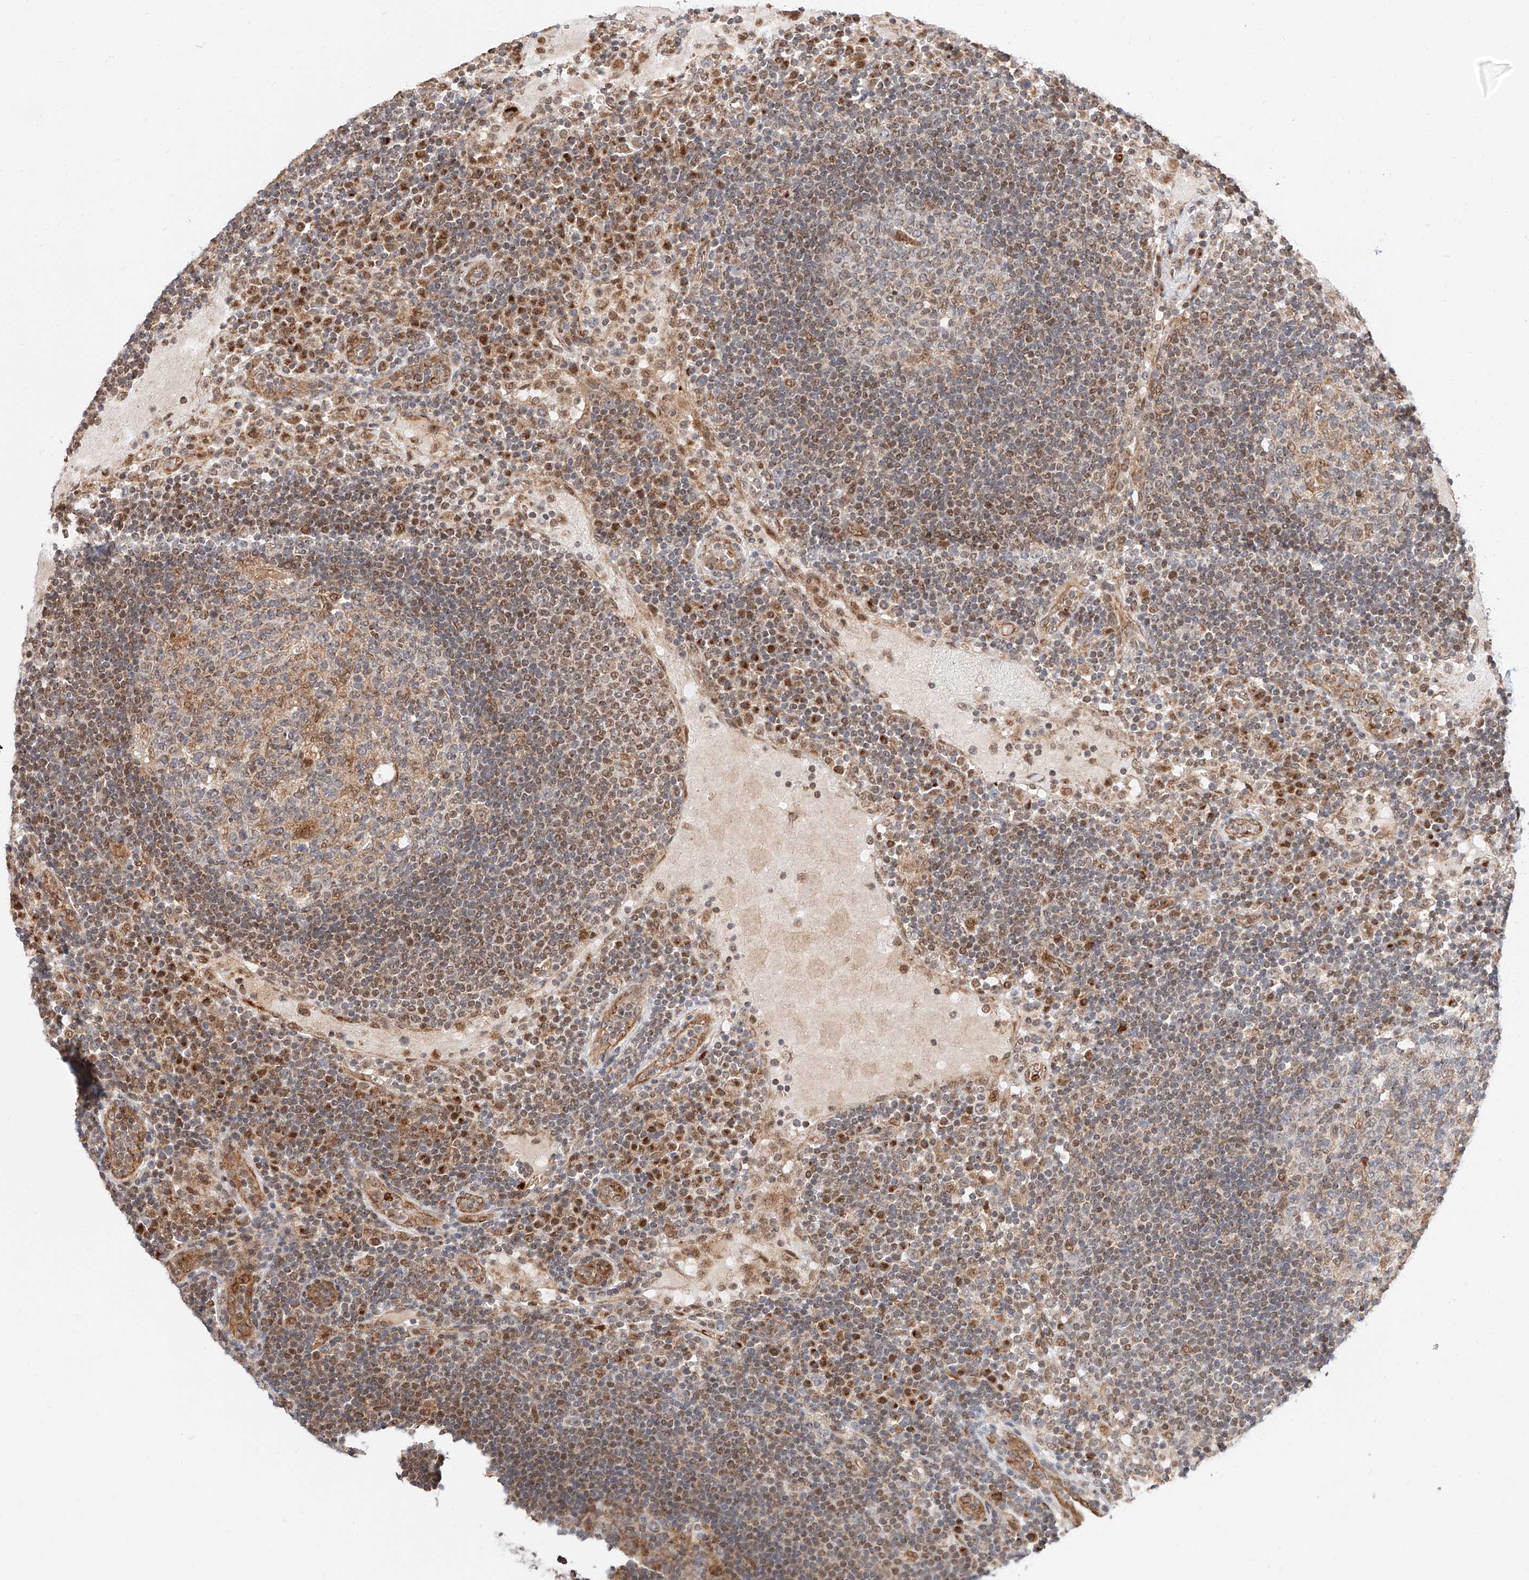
{"staining": {"intensity": "moderate", "quantity": "<25%", "location": "cytoplasmic/membranous,nuclear"}, "tissue": "lymph node", "cell_type": "Germinal center cells", "image_type": "normal", "snomed": [{"axis": "morphology", "description": "Normal tissue, NOS"}, {"axis": "topography", "description": "Lymph node"}], "caption": "Protein staining by immunohistochemistry displays moderate cytoplasmic/membranous,nuclear expression in about <25% of germinal center cells in benign lymph node.", "gene": "THTPA", "patient": {"sex": "female", "age": 53}}